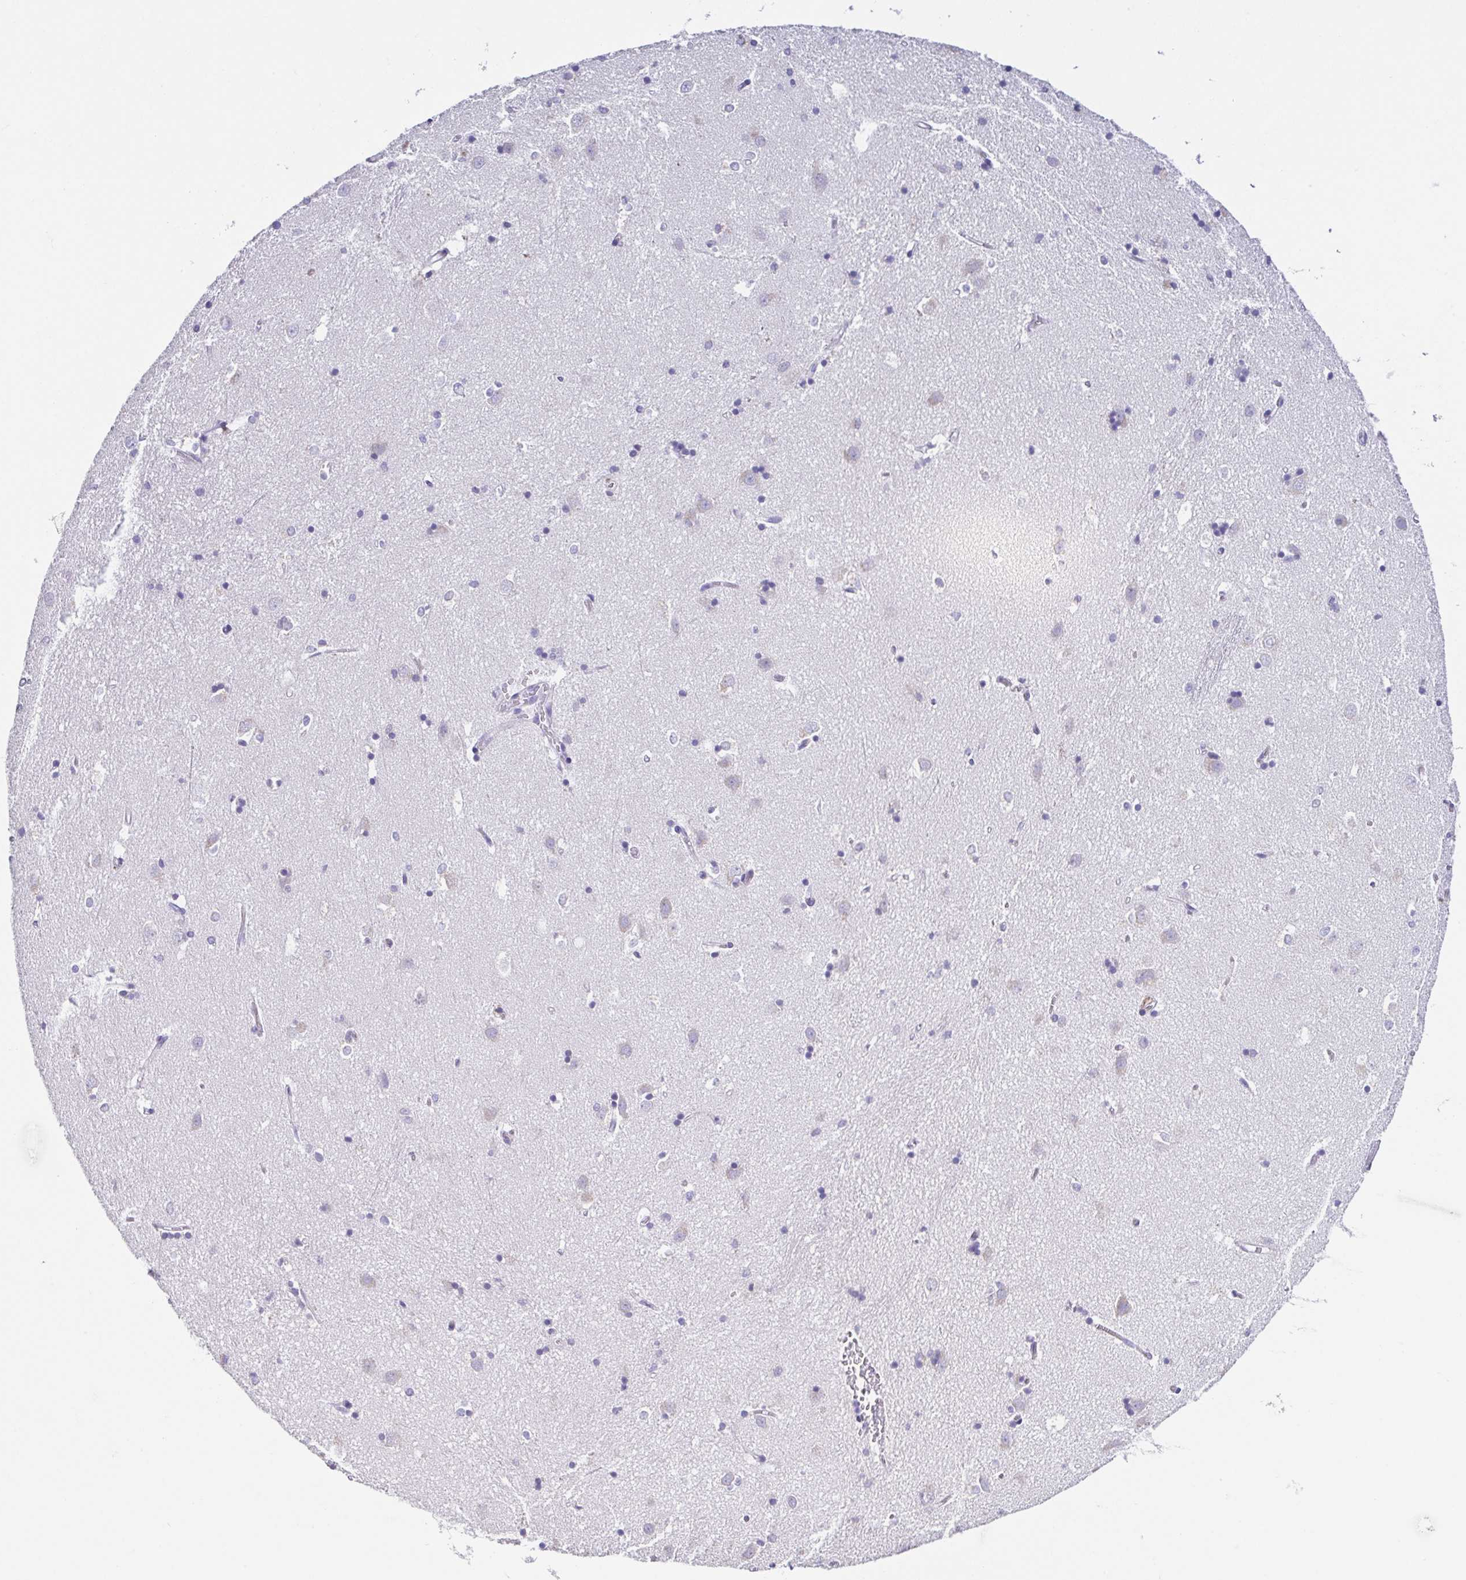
{"staining": {"intensity": "negative", "quantity": "none", "location": "none"}, "tissue": "caudate", "cell_type": "Glial cells", "image_type": "normal", "snomed": [{"axis": "morphology", "description": "Normal tissue, NOS"}, {"axis": "topography", "description": "Lateral ventricle wall"}], "caption": "Histopathology image shows no protein expression in glial cells of unremarkable caudate.", "gene": "RDH11", "patient": {"sex": "male", "age": 54}}